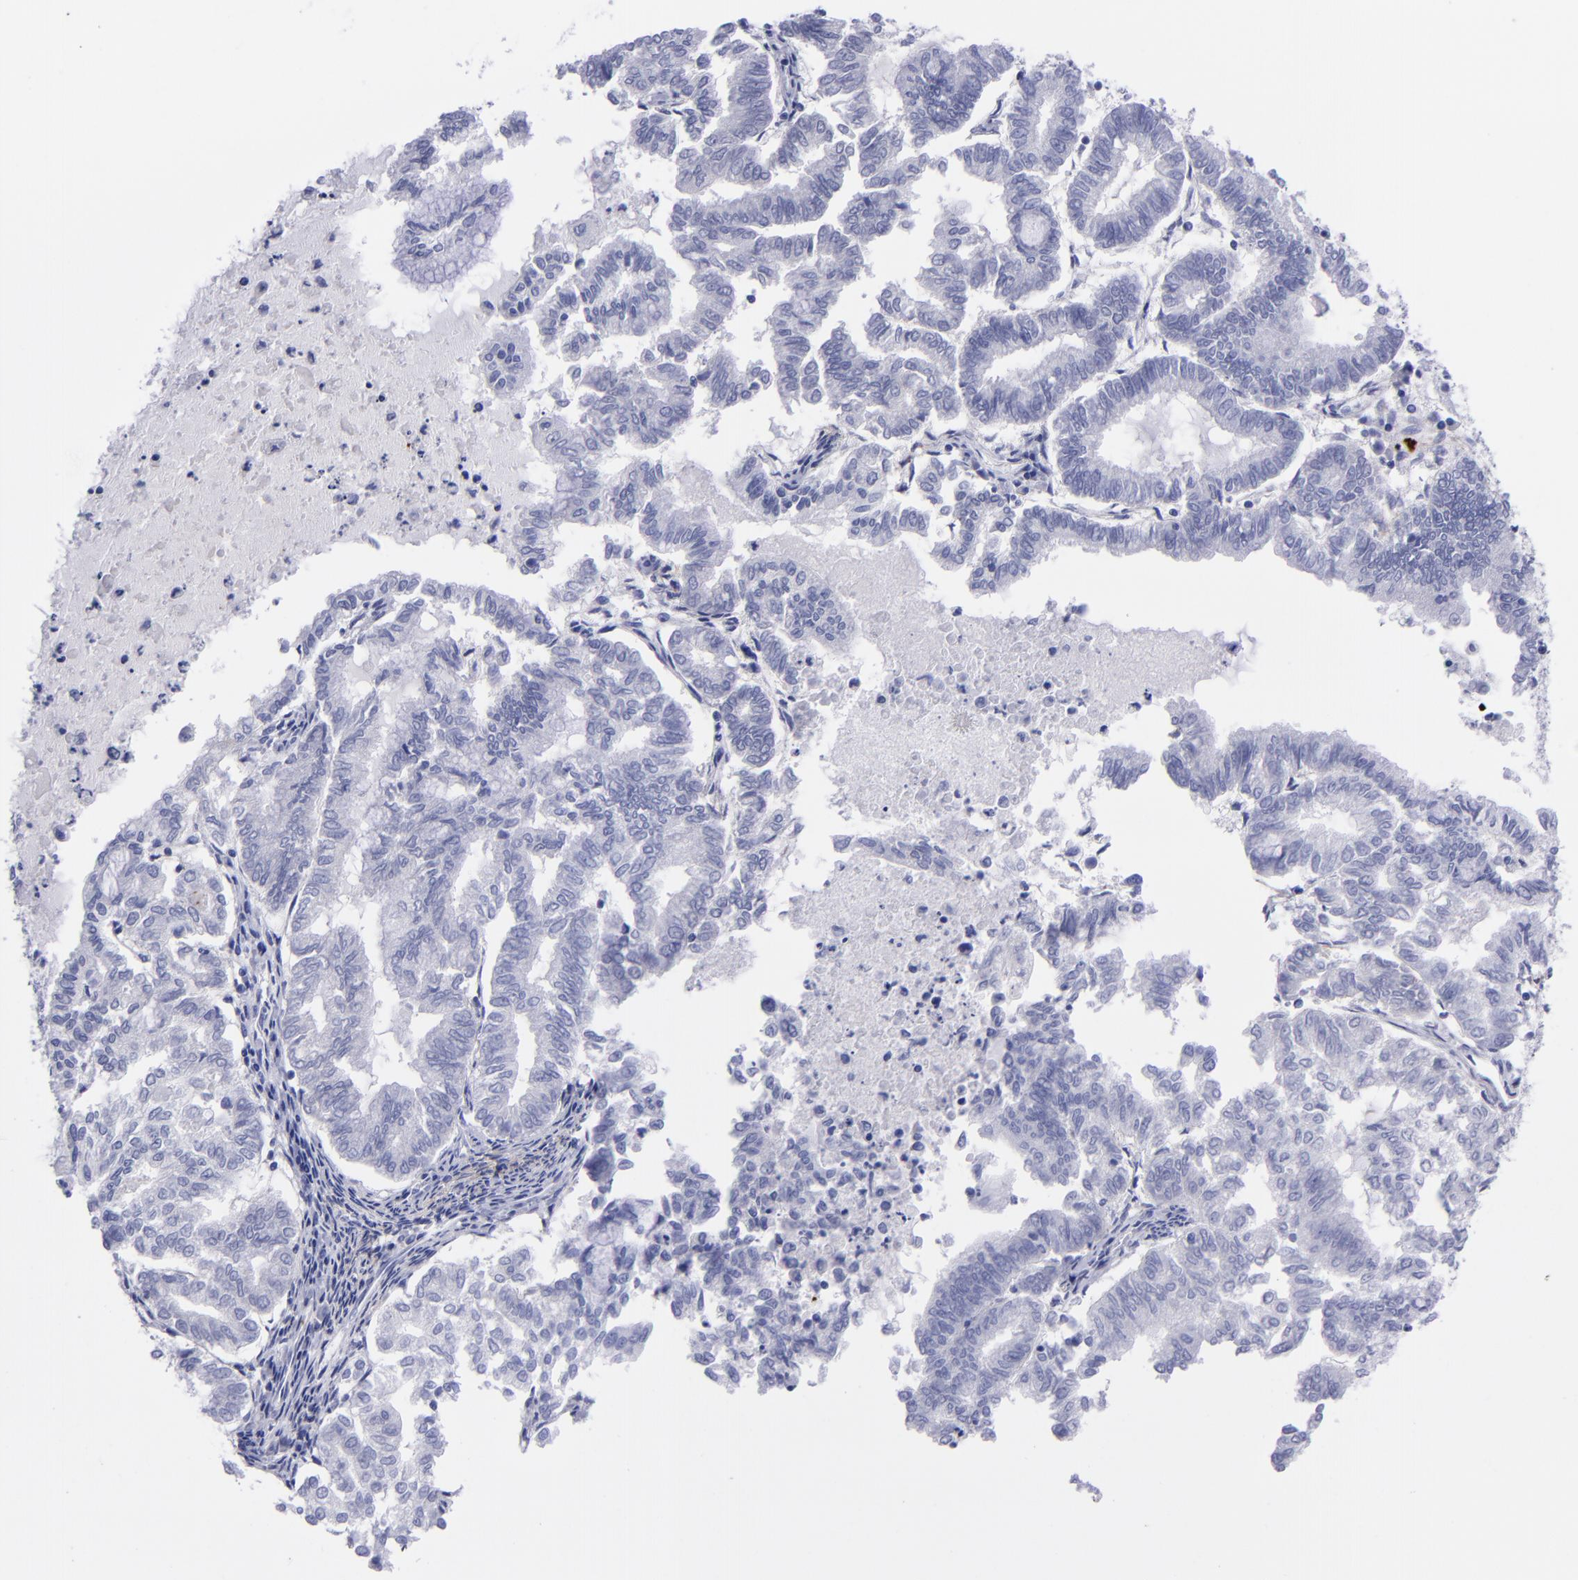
{"staining": {"intensity": "negative", "quantity": "none", "location": "none"}, "tissue": "endometrial cancer", "cell_type": "Tumor cells", "image_type": "cancer", "snomed": [{"axis": "morphology", "description": "Adenocarcinoma, NOS"}, {"axis": "topography", "description": "Endometrium"}], "caption": "A high-resolution micrograph shows IHC staining of endometrial cancer, which shows no significant expression in tumor cells.", "gene": "EFCAB13", "patient": {"sex": "female", "age": 79}}